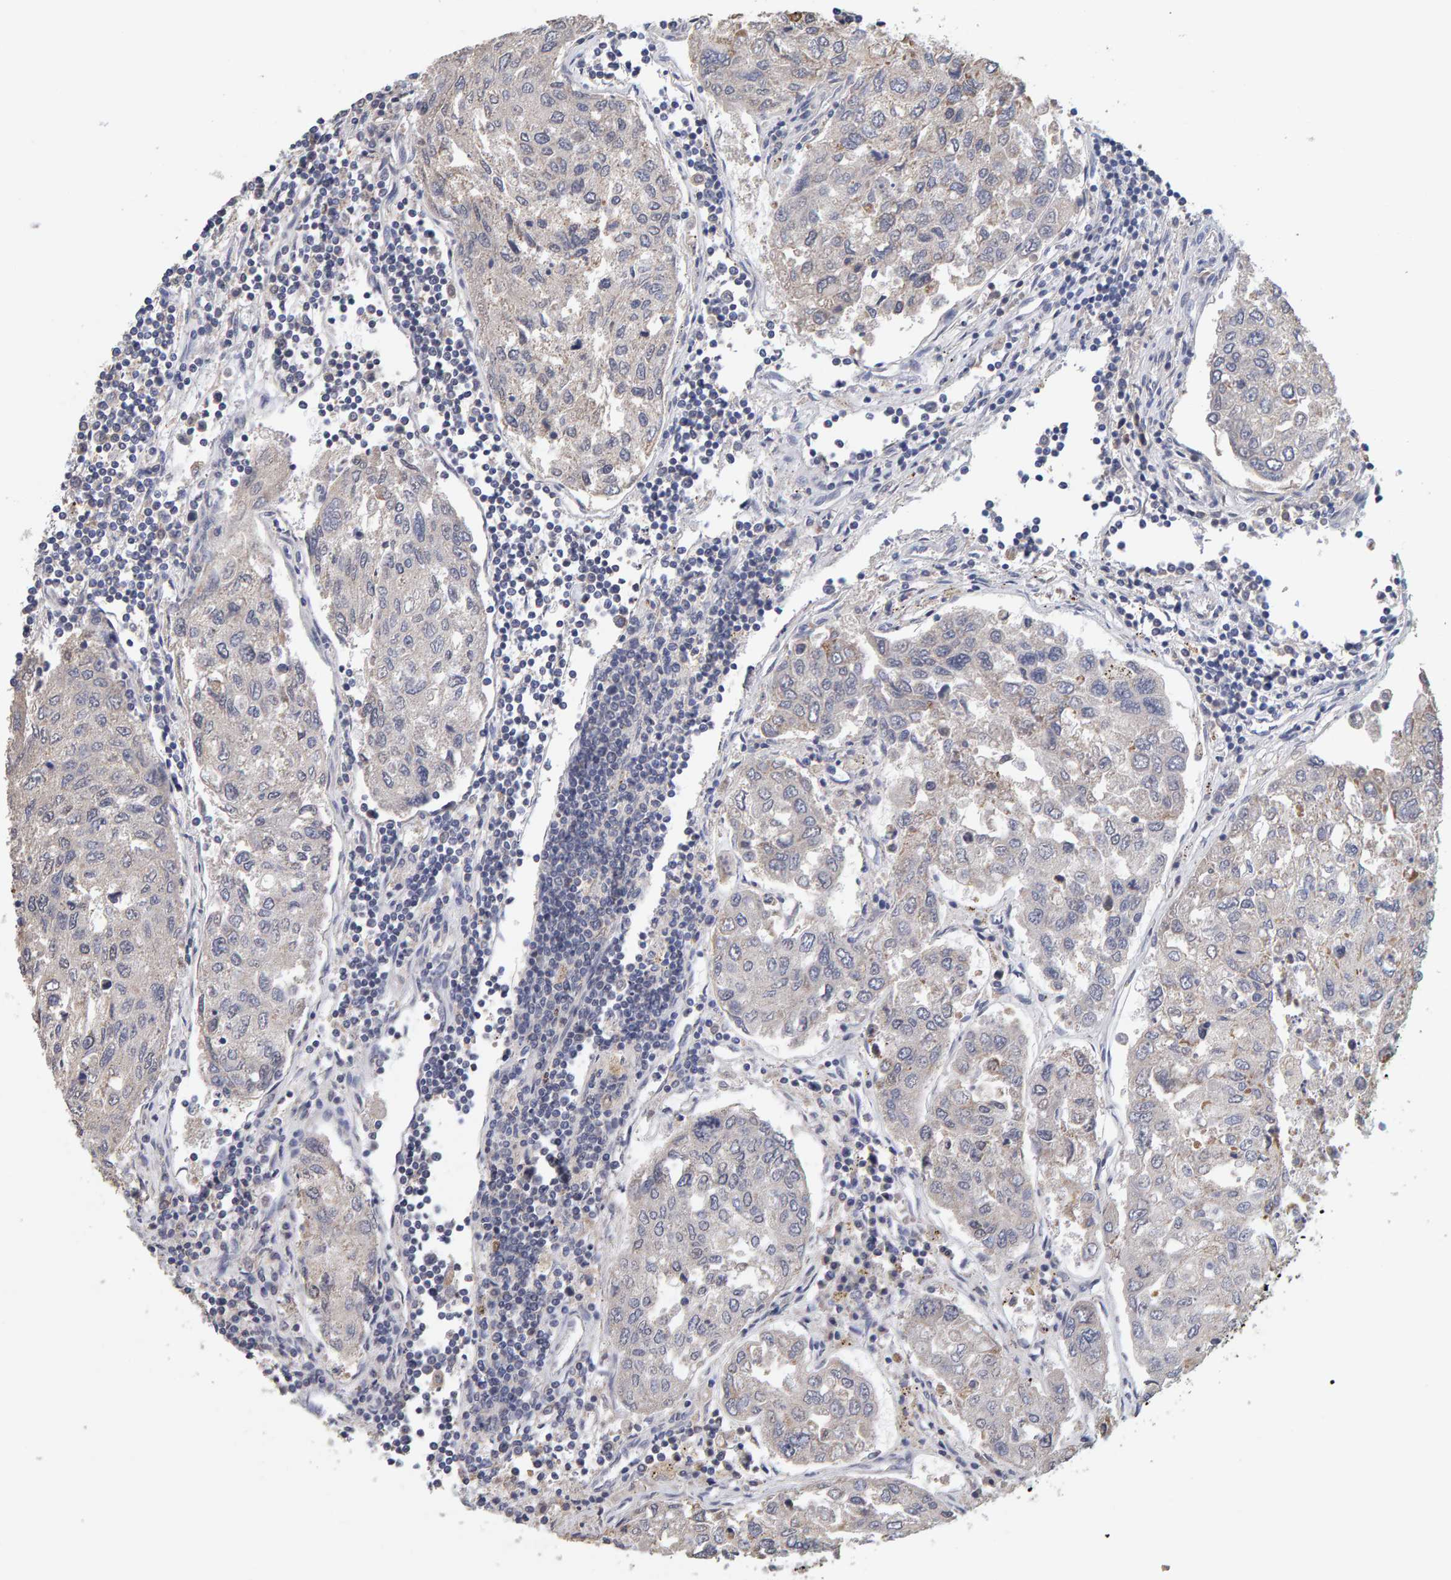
{"staining": {"intensity": "negative", "quantity": "none", "location": "none"}, "tissue": "urothelial cancer", "cell_type": "Tumor cells", "image_type": "cancer", "snomed": [{"axis": "morphology", "description": "Urothelial carcinoma, High grade"}, {"axis": "topography", "description": "Lymph node"}, {"axis": "topography", "description": "Urinary bladder"}], "caption": "Tumor cells show no significant expression in urothelial carcinoma (high-grade). The staining is performed using DAB brown chromogen with nuclei counter-stained in using hematoxylin.", "gene": "SGPL1", "patient": {"sex": "male", "age": 51}}